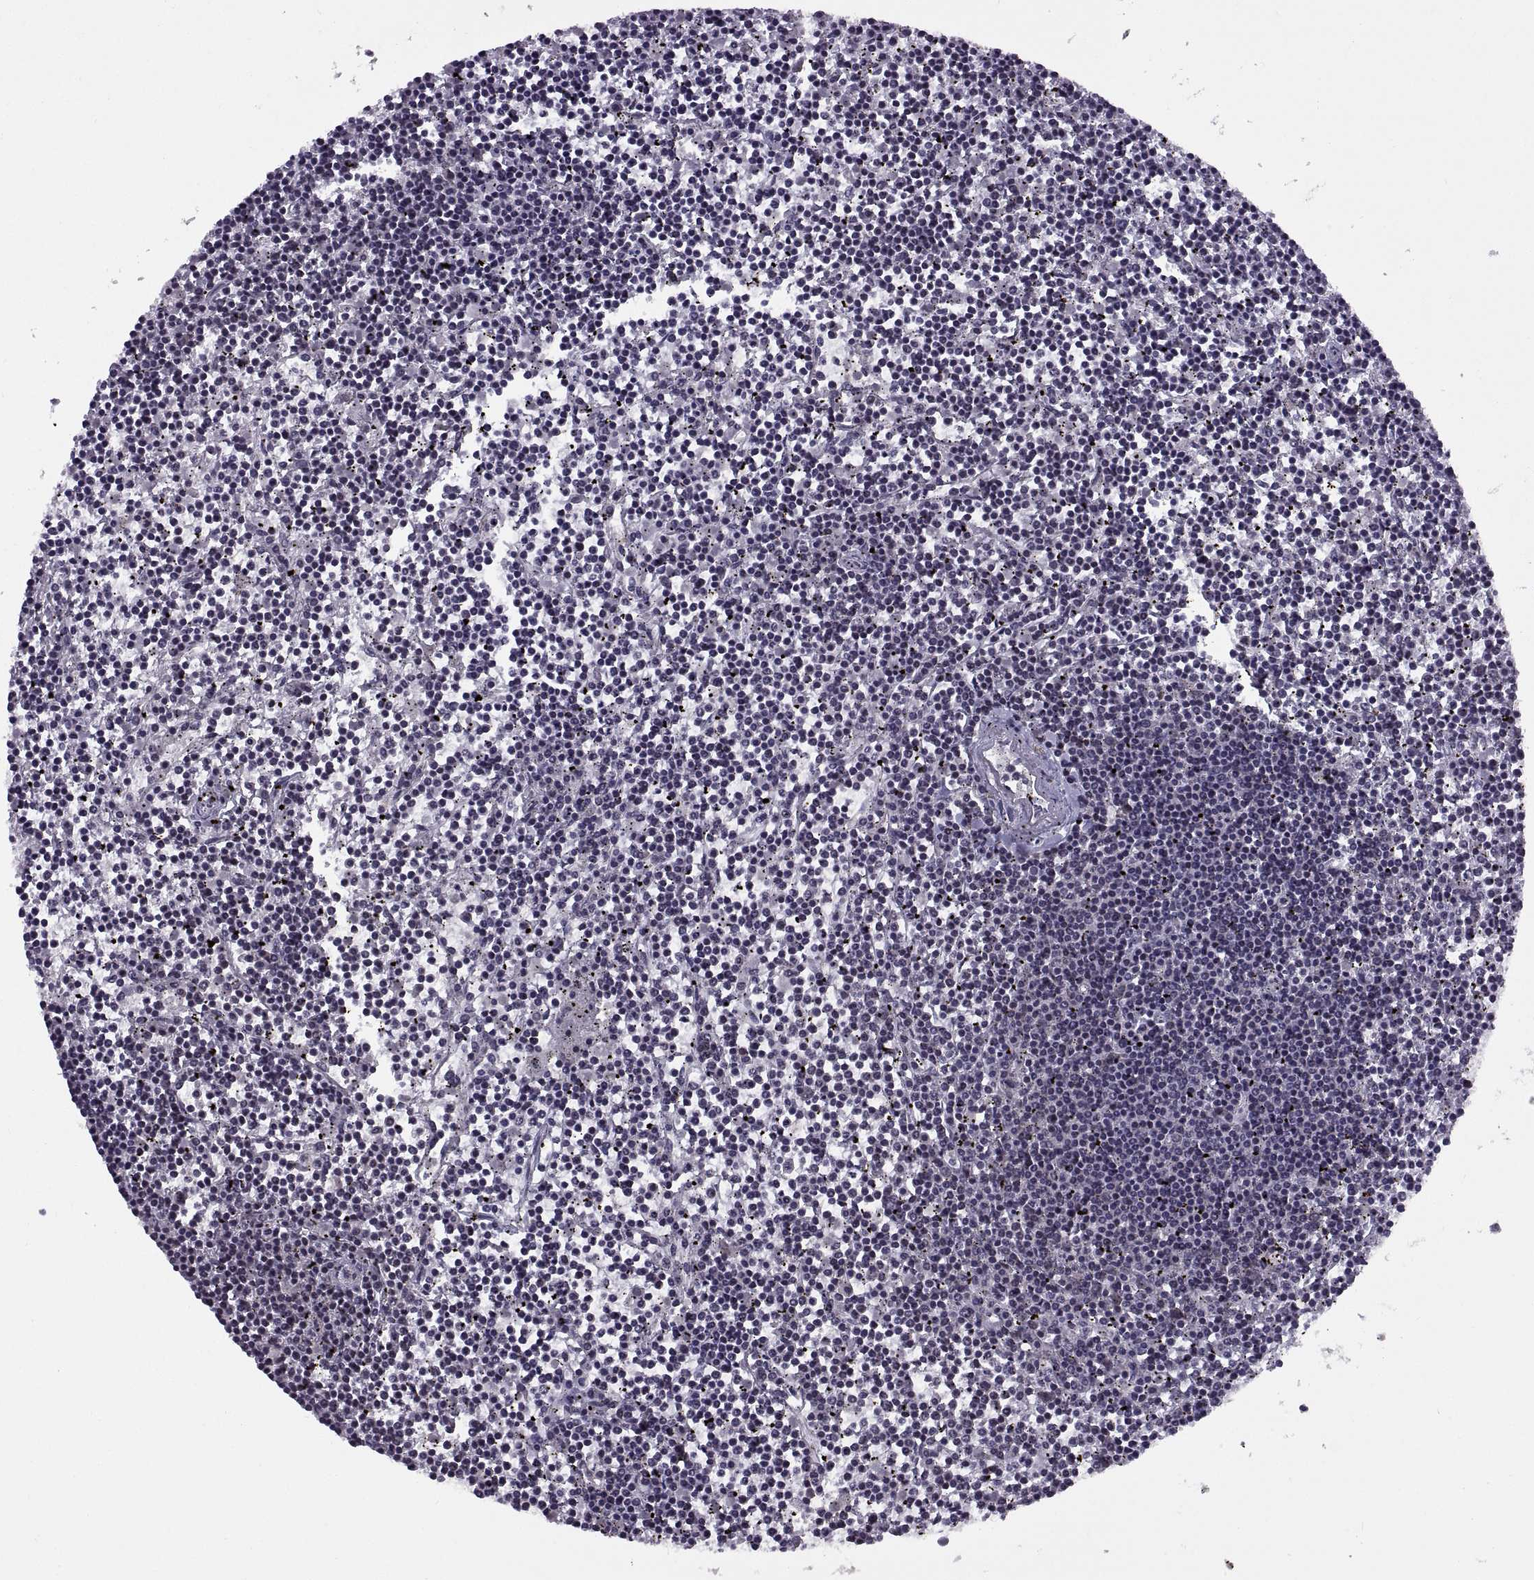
{"staining": {"intensity": "negative", "quantity": "none", "location": "none"}, "tissue": "lymphoma", "cell_type": "Tumor cells", "image_type": "cancer", "snomed": [{"axis": "morphology", "description": "Malignant lymphoma, non-Hodgkin's type, Low grade"}, {"axis": "topography", "description": "Spleen"}], "caption": "There is no significant positivity in tumor cells of lymphoma.", "gene": "INTS3", "patient": {"sex": "female", "age": 19}}